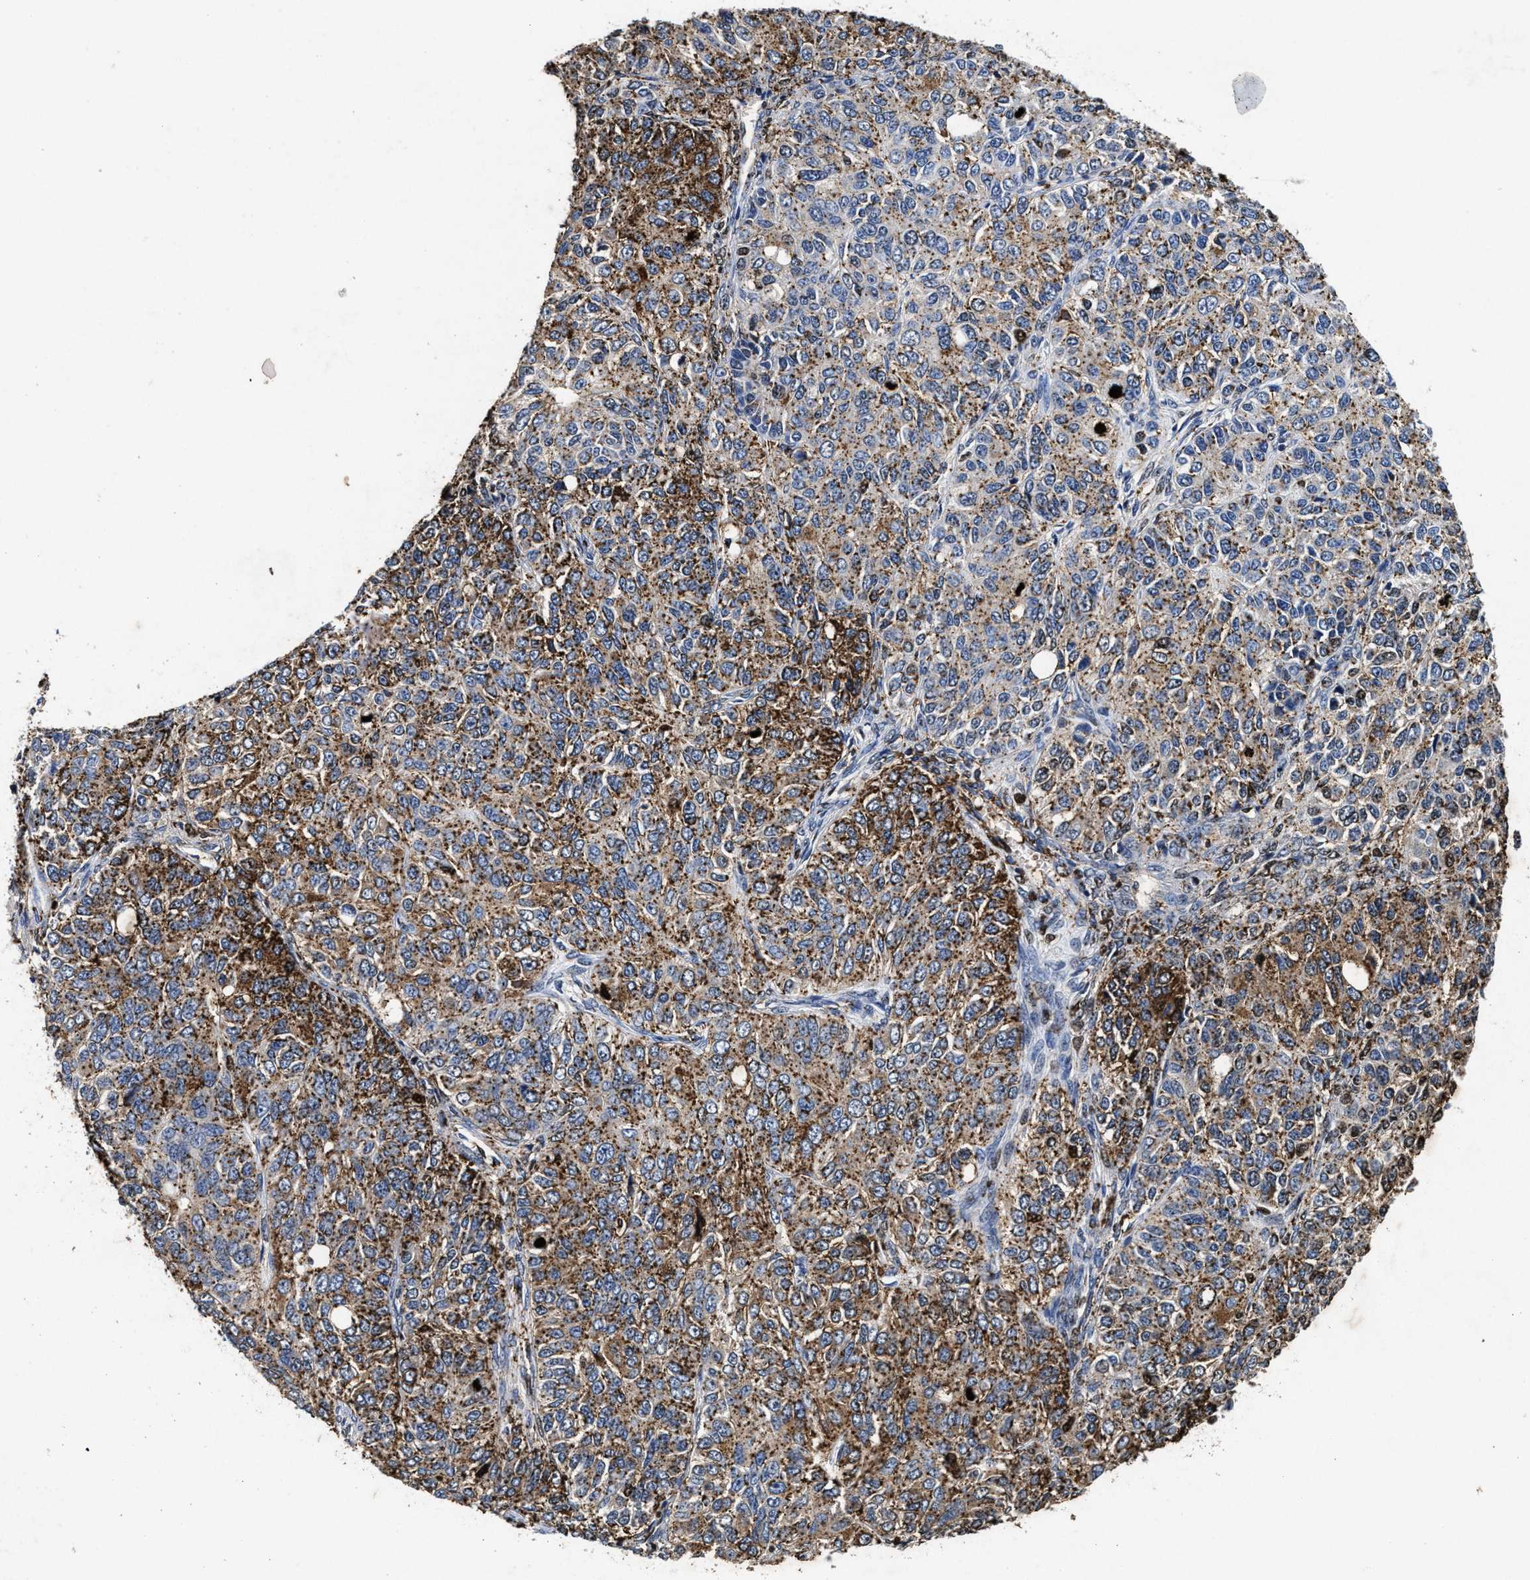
{"staining": {"intensity": "moderate", "quantity": "25%-75%", "location": "cytoplasmic/membranous"}, "tissue": "ovarian cancer", "cell_type": "Tumor cells", "image_type": "cancer", "snomed": [{"axis": "morphology", "description": "Carcinoma, endometroid"}, {"axis": "topography", "description": "Ovary"}], "caption": "IHC histopathology image of neoplastic tissue: endometroid carcinoma (ovarian) stained using immunohistochemistry displays medium levels of moderate protein expression localized specifically in the cytoplasmic/membranous of tumor cells, appearing as a cytoplasmic/membranous brown color.", "gene": "LTB4R2", "patient": {"sex": "female", "age": 51}}